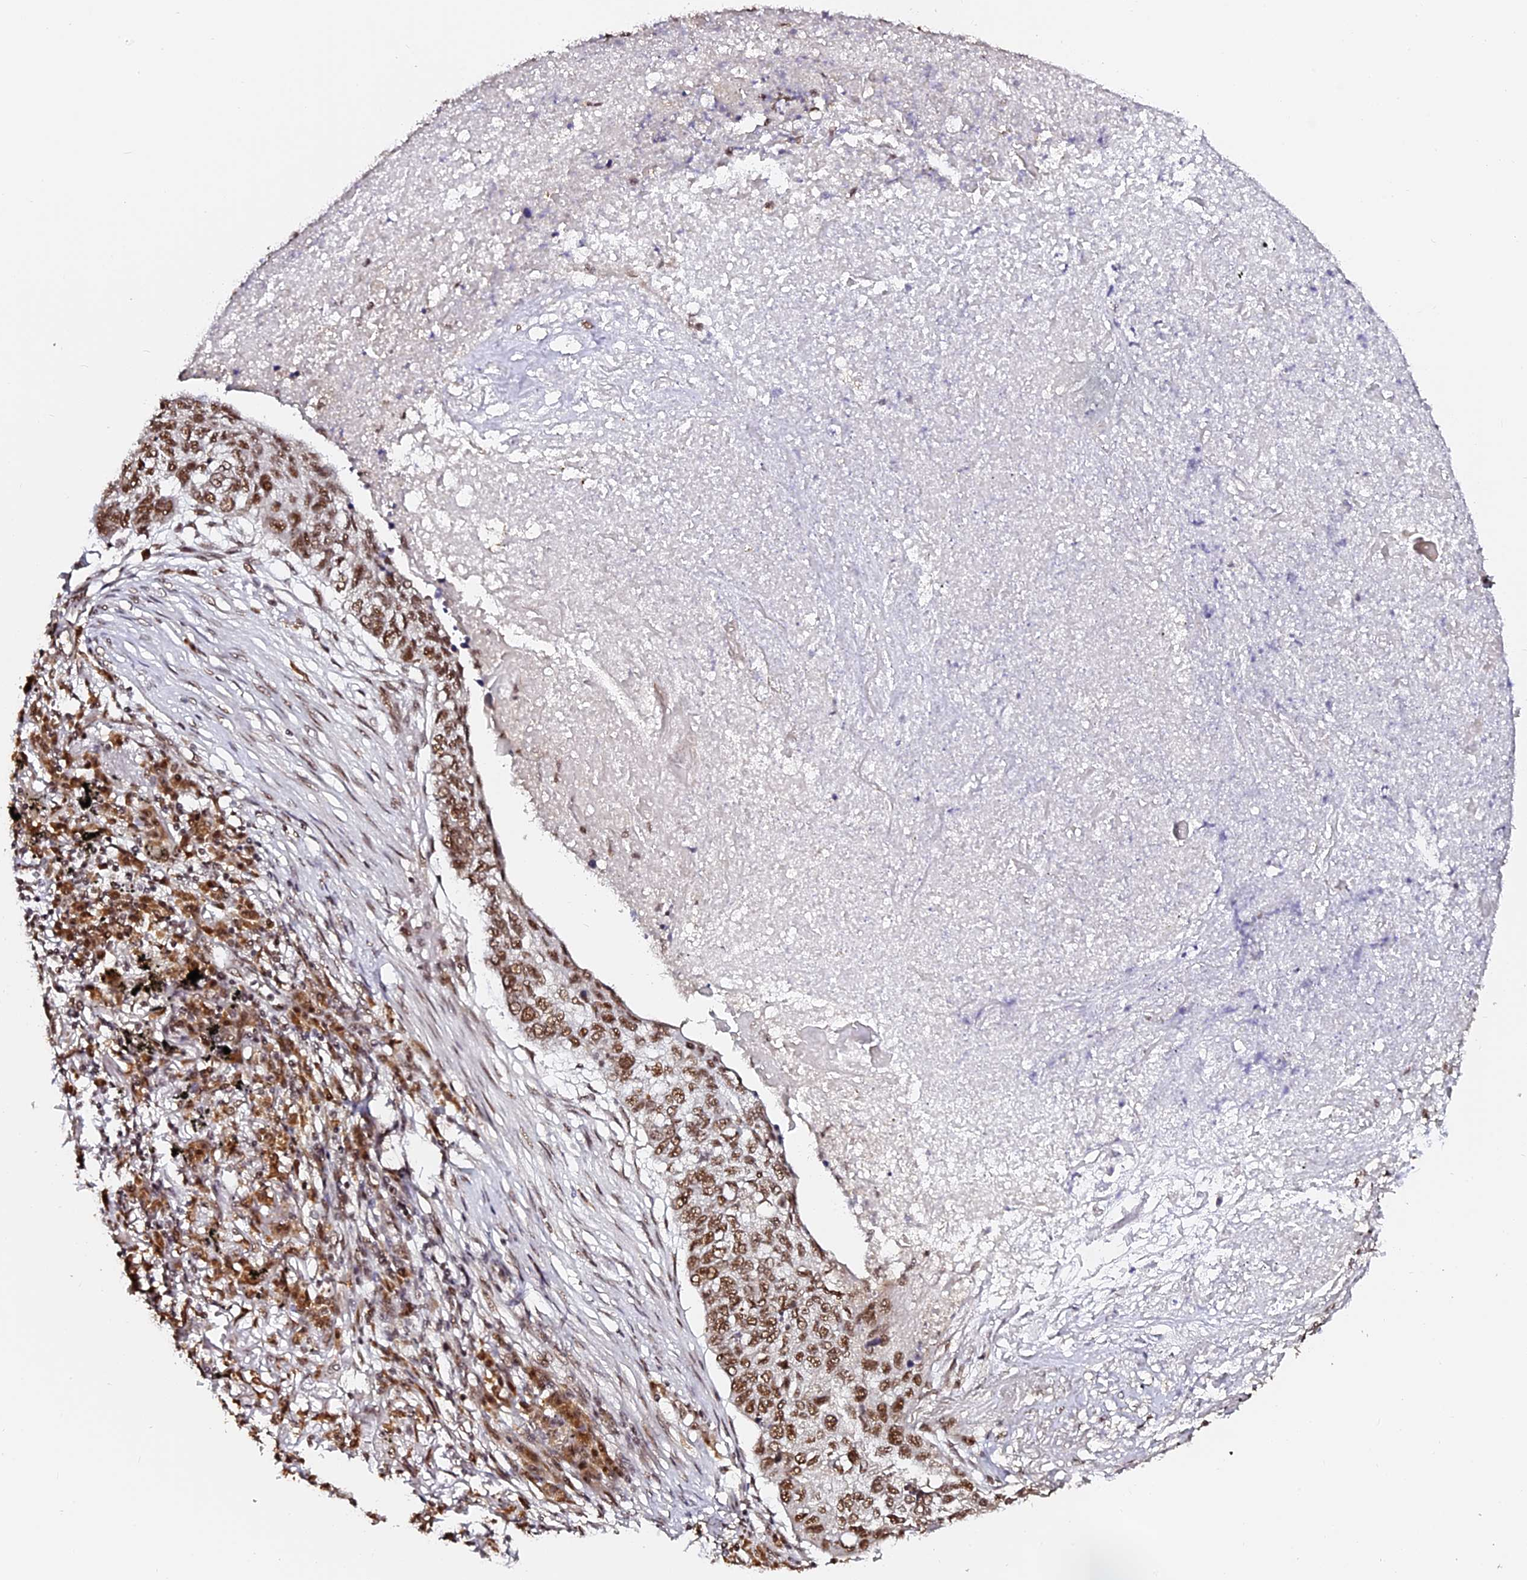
{"staining": {"intensity": "moderate", "quantity": ">75%", "location": "nuclear"}, "tissue": "lung cancer", "cell_type": "Tumor cells", "image_type": "cancer", "snomed": [{"axis": "morphology", "description": "Squamous cell carcinoma, NOS"}, {"axis": "topography", "description": "Lung"}], "caption": "This image shows IHC staining of lung squamous cell carcinoma, with medium moderate nuclear staining in approximately >75% of tumor cells.", "gene": "MCRS1", "patient": {"sex": "female", "age": 63}}